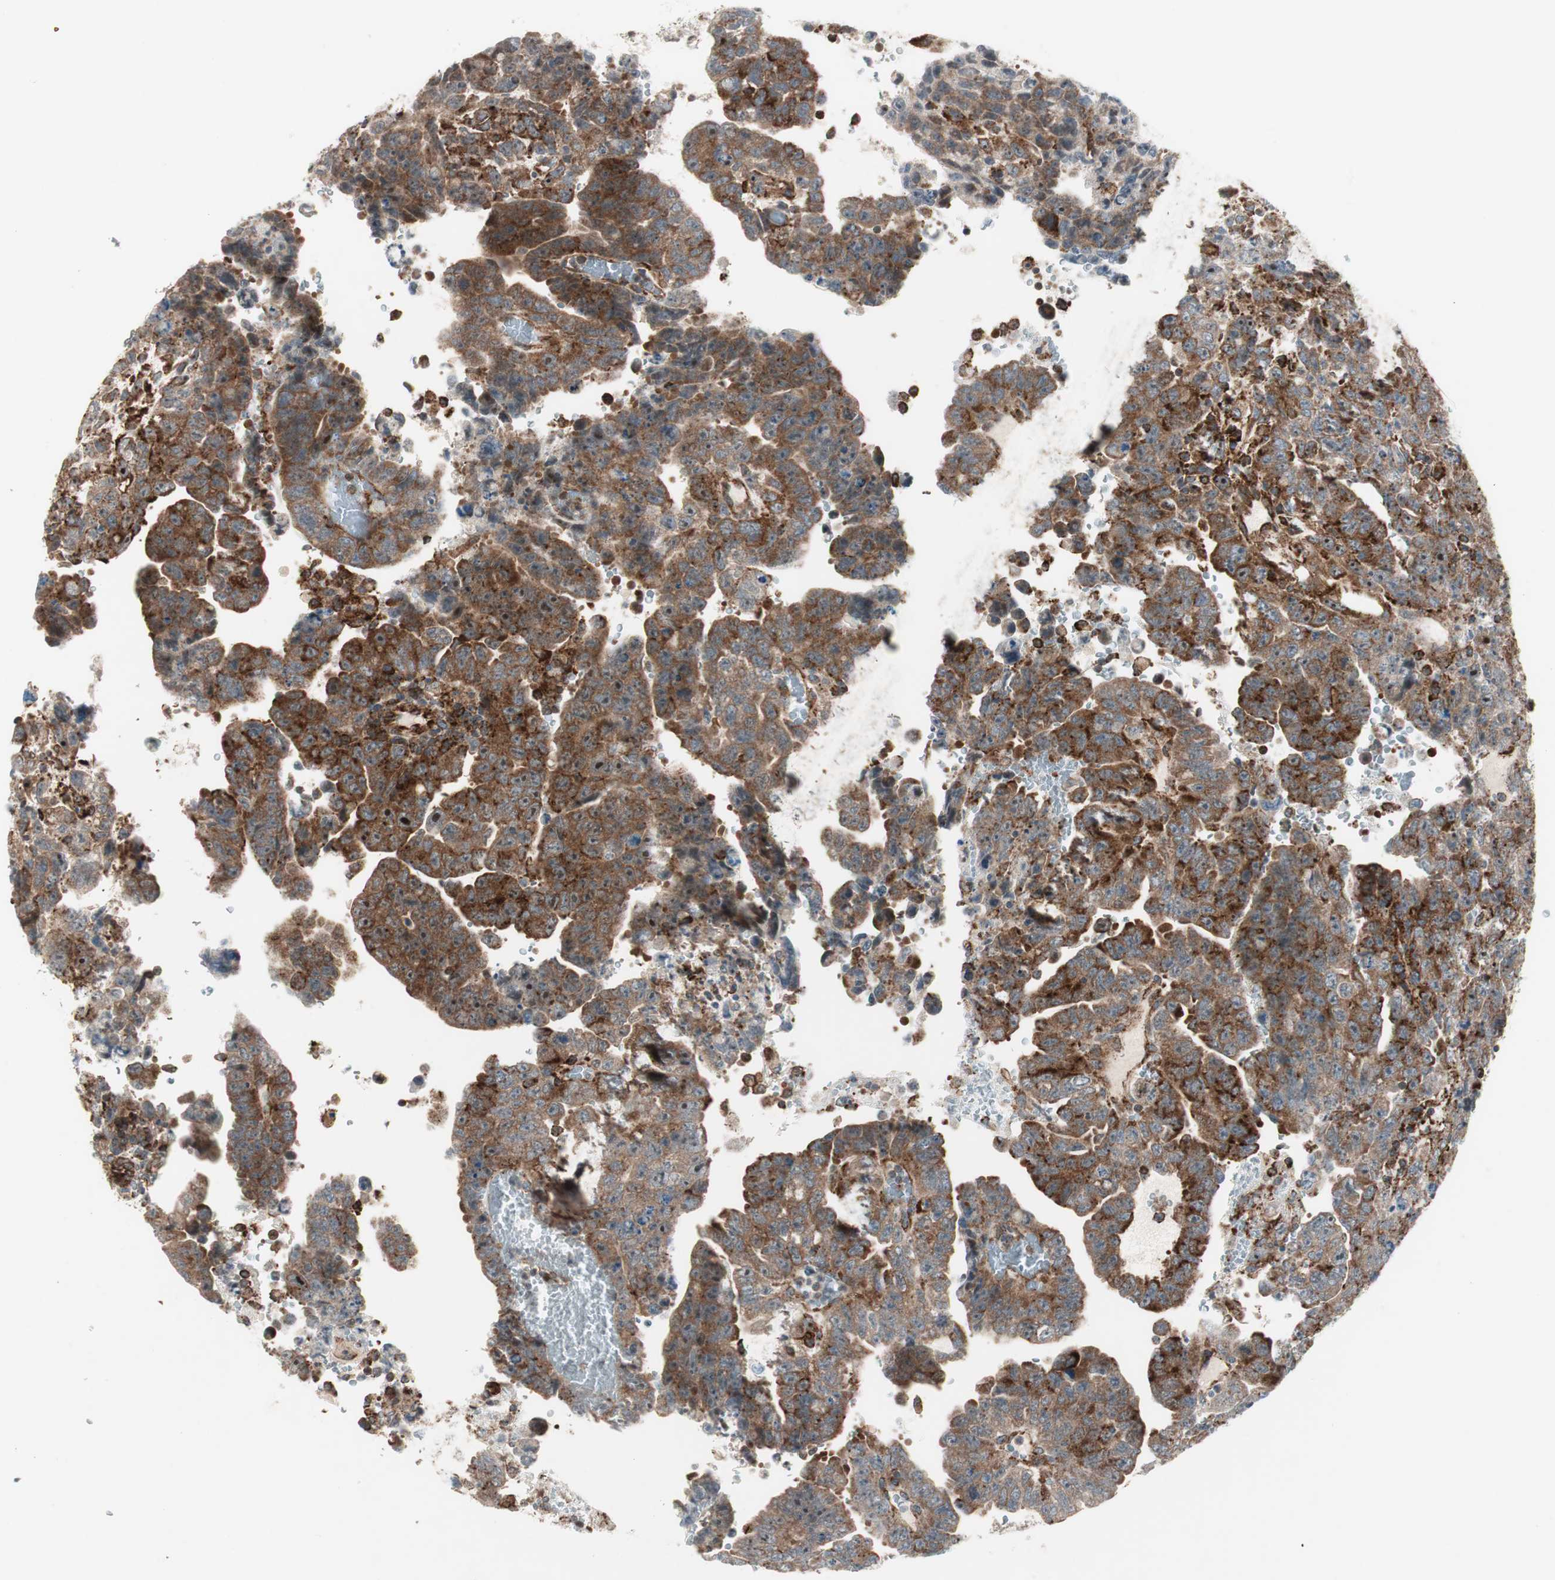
{"staining": {"intensity": "strong", "quantity": ">75%", "location": "cytoplasmic/membranous"}, "tissue": "testis cancer", "cell_type": "Tumor cells", "image_type": "cancer", "snomed": [{"axis": "morphology", "description": "Carcinoma, Embryonal, NOS"}, {"axis": "topography", "description": "Testis"}], "caption": "Embryonal carcinoma (testis) stained for a protein displays strong cytoplasmic/membranous positivity in tumor cells. (DAB = brown stain, brightfield microscopy at high magnification).", "gene": "CCL14", "patient": {"sex": "male", "age": 28}}